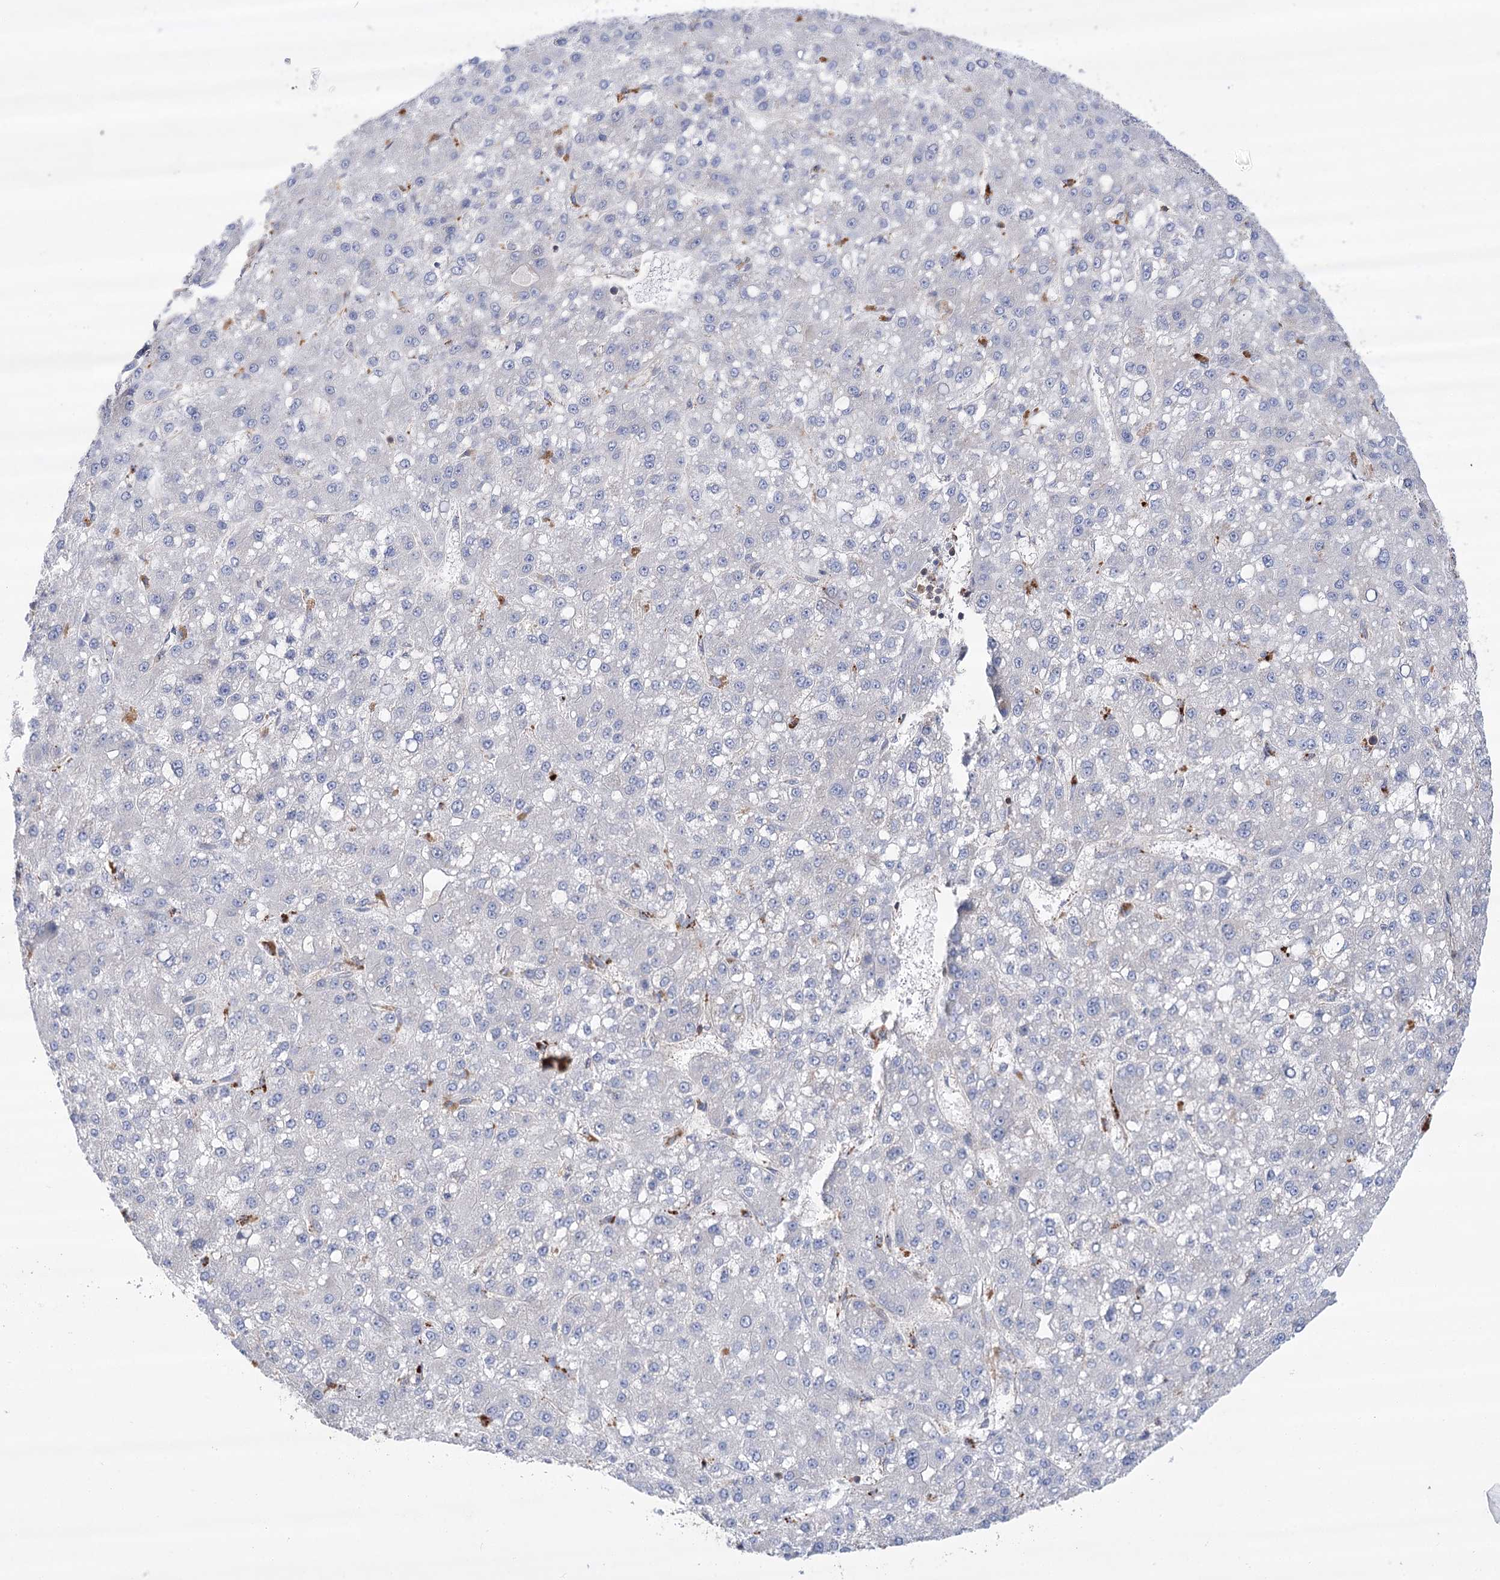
{"staining": {"intensity": "negative", "quantity": "none", "location": "none"}, "tissue": "liver cancer", "cell_type": "Tumor cells", "image_type": "cancer", "snomed": [{"axis": "morphology", "description": "Carcinoma, Hepatocellular, NOS"}, {"axis": "topography", "description": "Liver"}], "caption": "Immunohistochemistry (IHC) image of human liver cancer stained for a protein (brown), which demonstrates no positivity in tumor cells.", "gene": "VPS37B", "patient": {"sex": "male", "age": 67}}